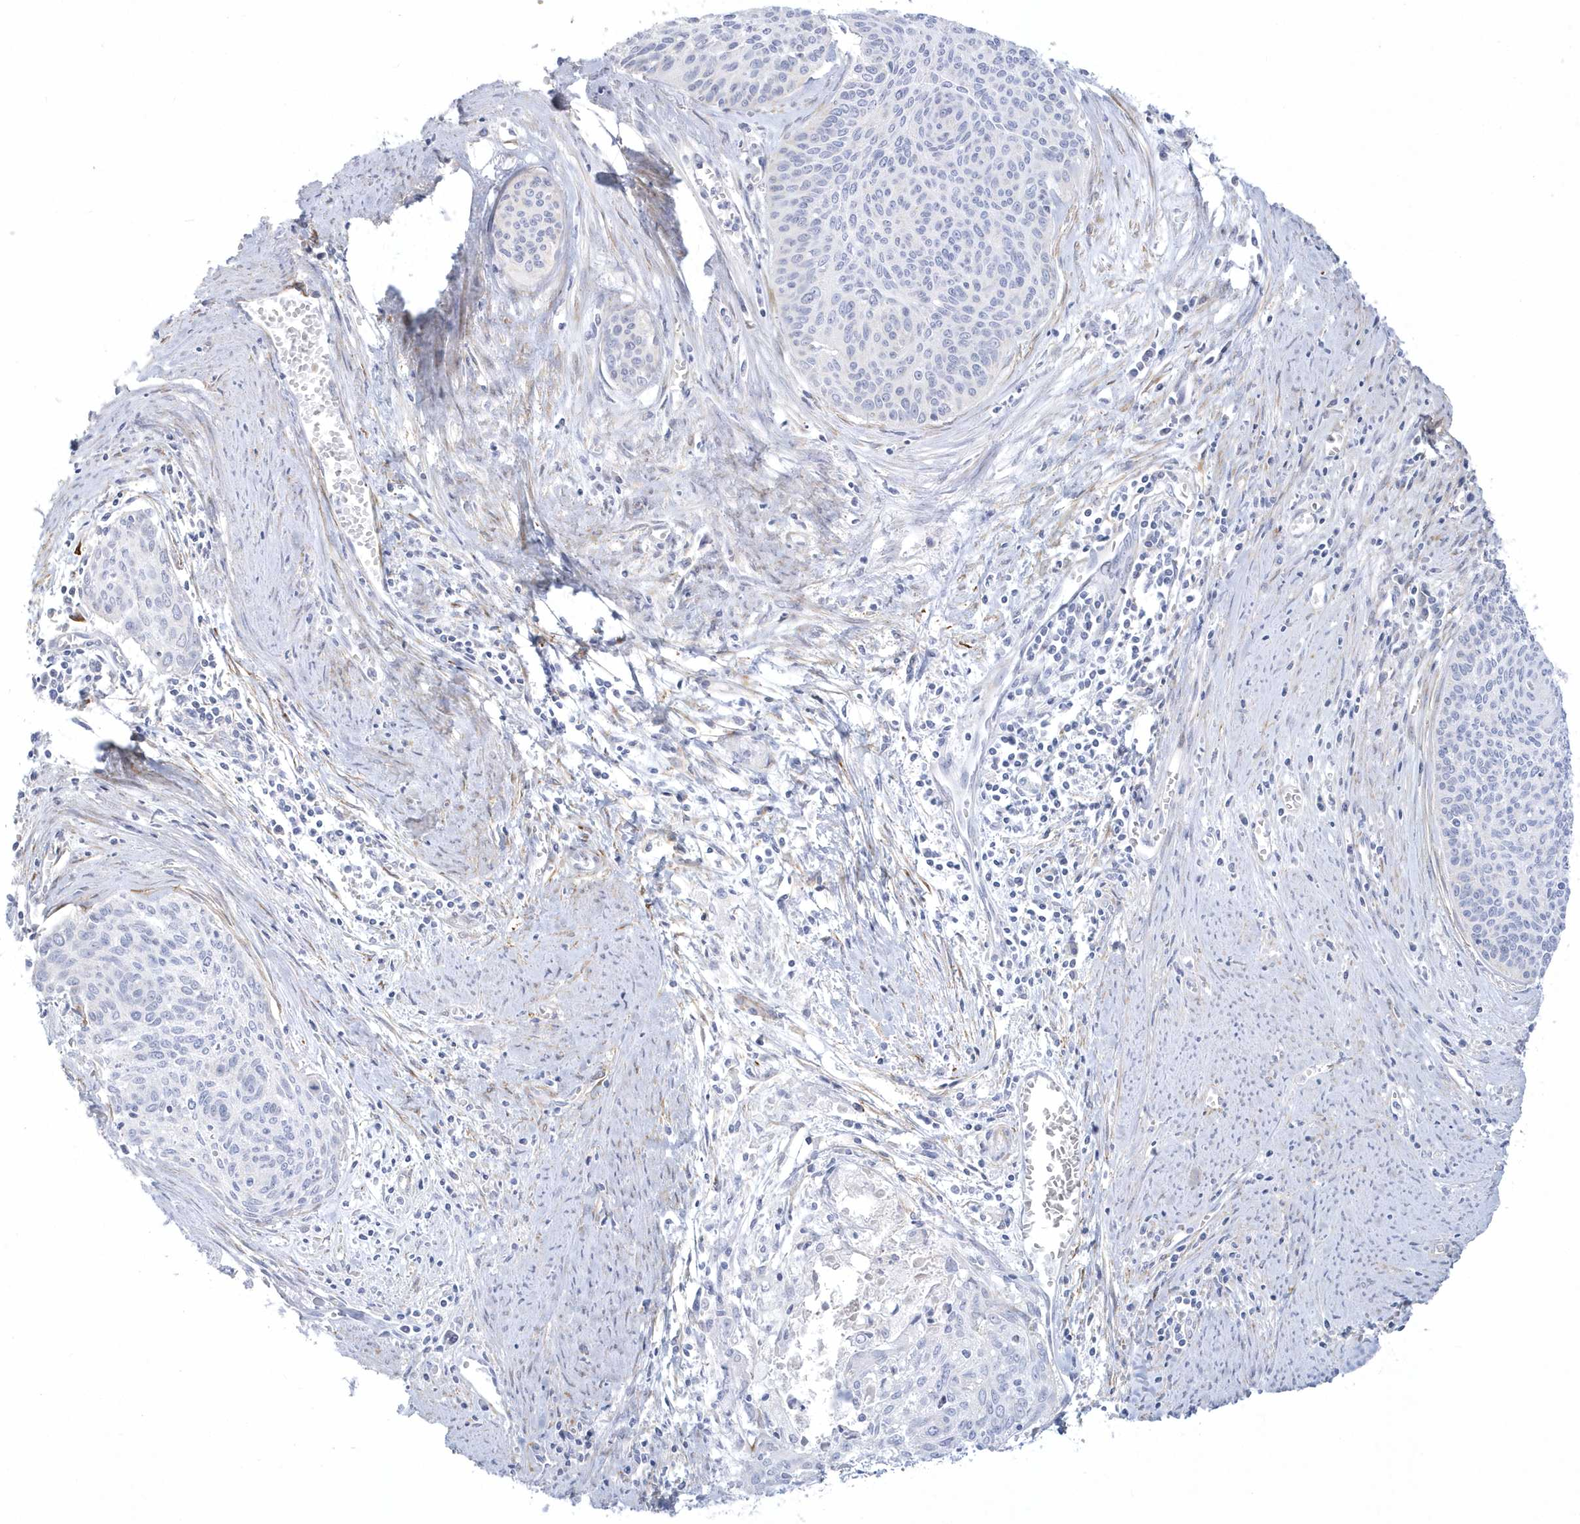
{"staining": {"intensity": "negative", "quantity": "none", "location": "none"}, "tissue": "cervical cancer", "cell_type": "Tumor cells", "image_type": "cancer", "snomed": [{"axis": "morphology", "description": "Squamous cell carcinoma, NOS"}, {"axis": "topography", "description": "Cervix"}], "caption": "A high-resolution micrograph shows immunohistochemistry staining of squamous cell carcinoma (cervical), which shows no significant positivity in tumor cells.", "gene": "WDR27", "patient": {"sex": "female", "age": 55}}